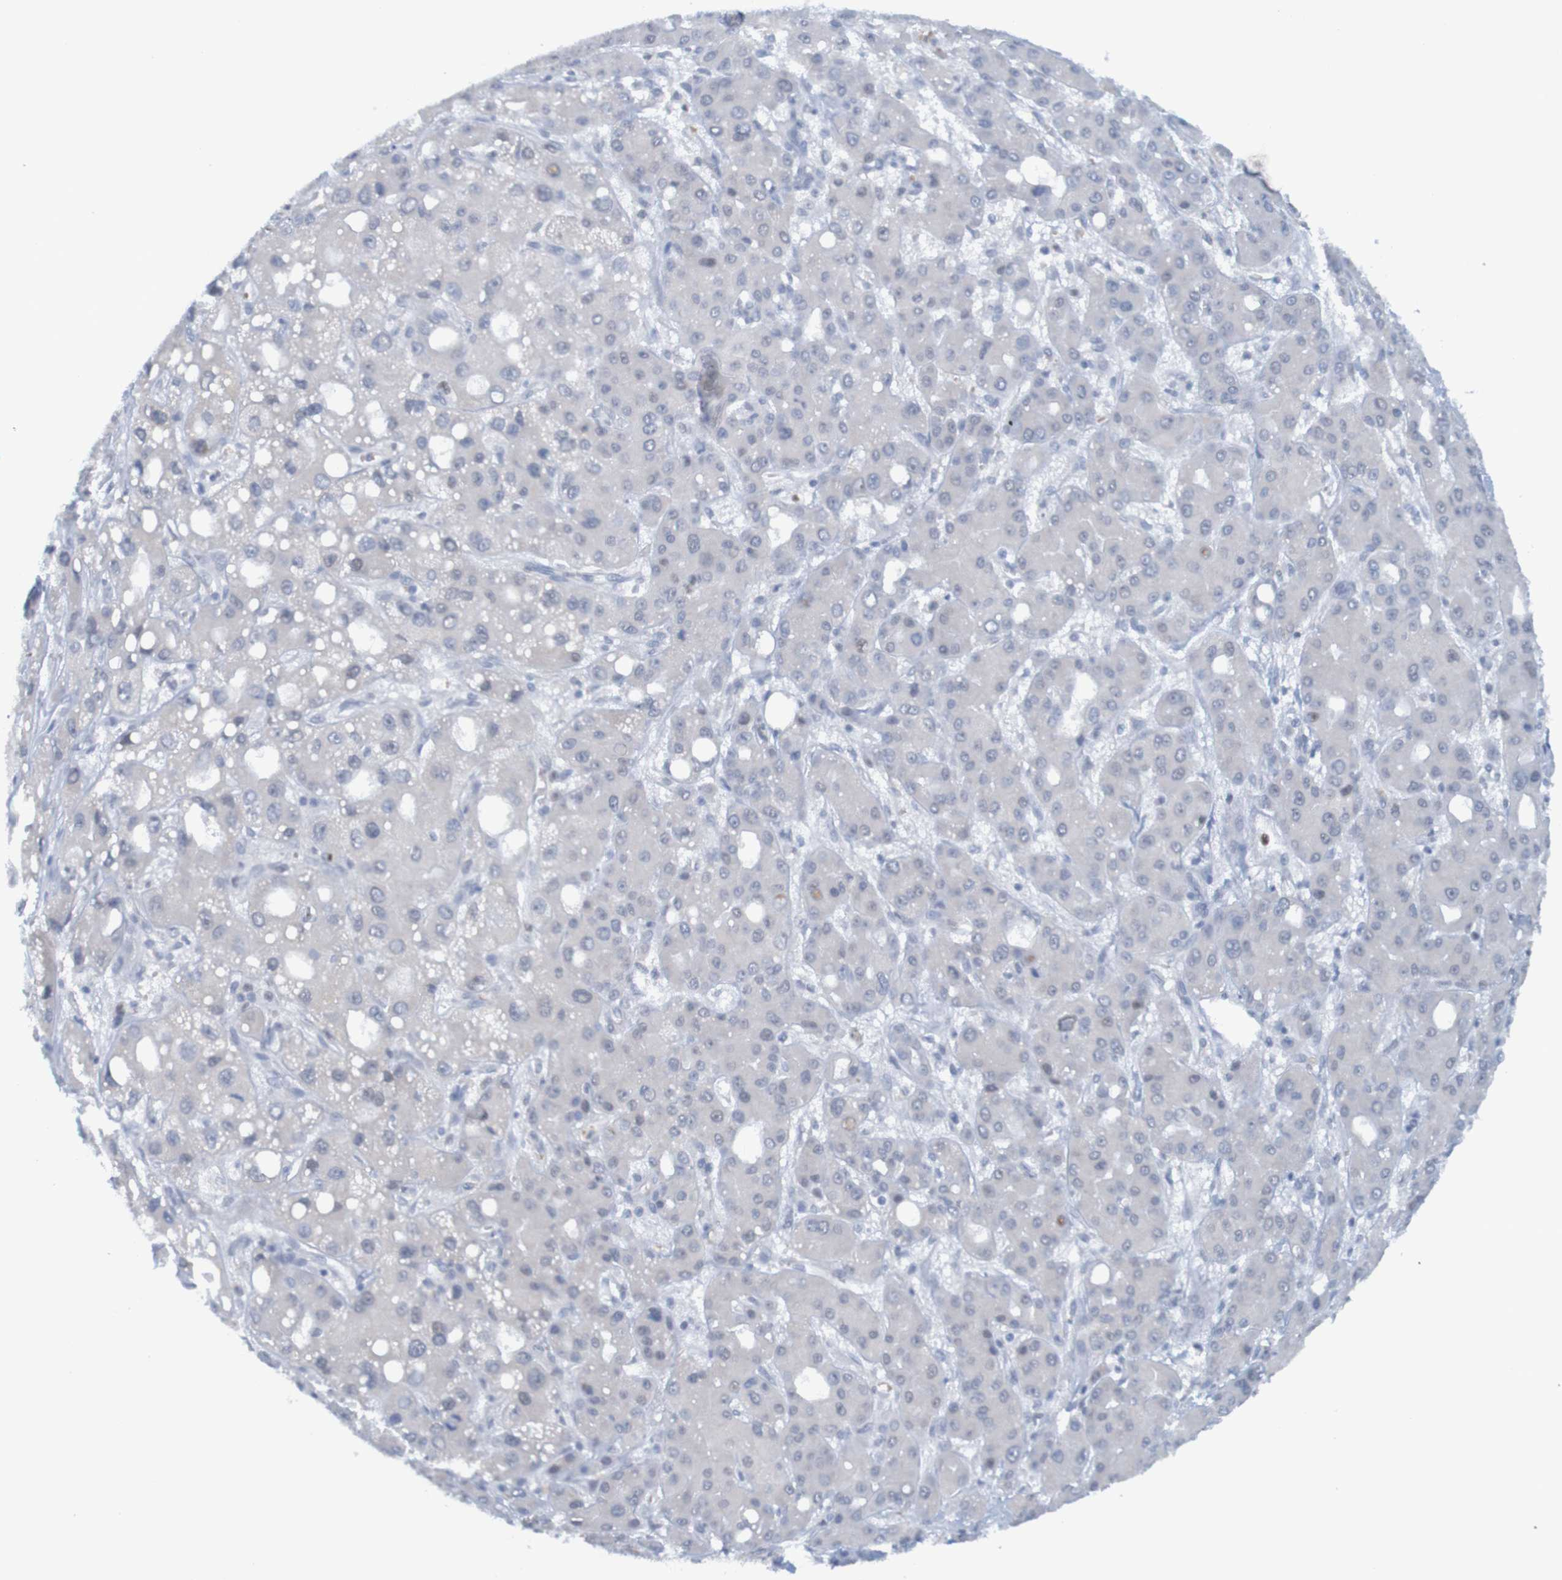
{"staining": {"intensity": "negative", "quantity": "none", "location": "none"}, "tissue": "liver cancer", "cell_type": "Tumor cells", "image_type": "cancer", "snomed": [{"axis": "morphology", "description": "Carcinoma, Hepatocellular, NOS"}, {"axis": "topography", "description": "Liver"}], "caption": "A photomicrograph of human liver cancer is negative for staining in tumor cells. The staining is performed using DAB brown chromogen with nuclei counter-stained in using hematoxylin.", "gene": "USP36", "patient": {"sex": "male", "age": 55}}